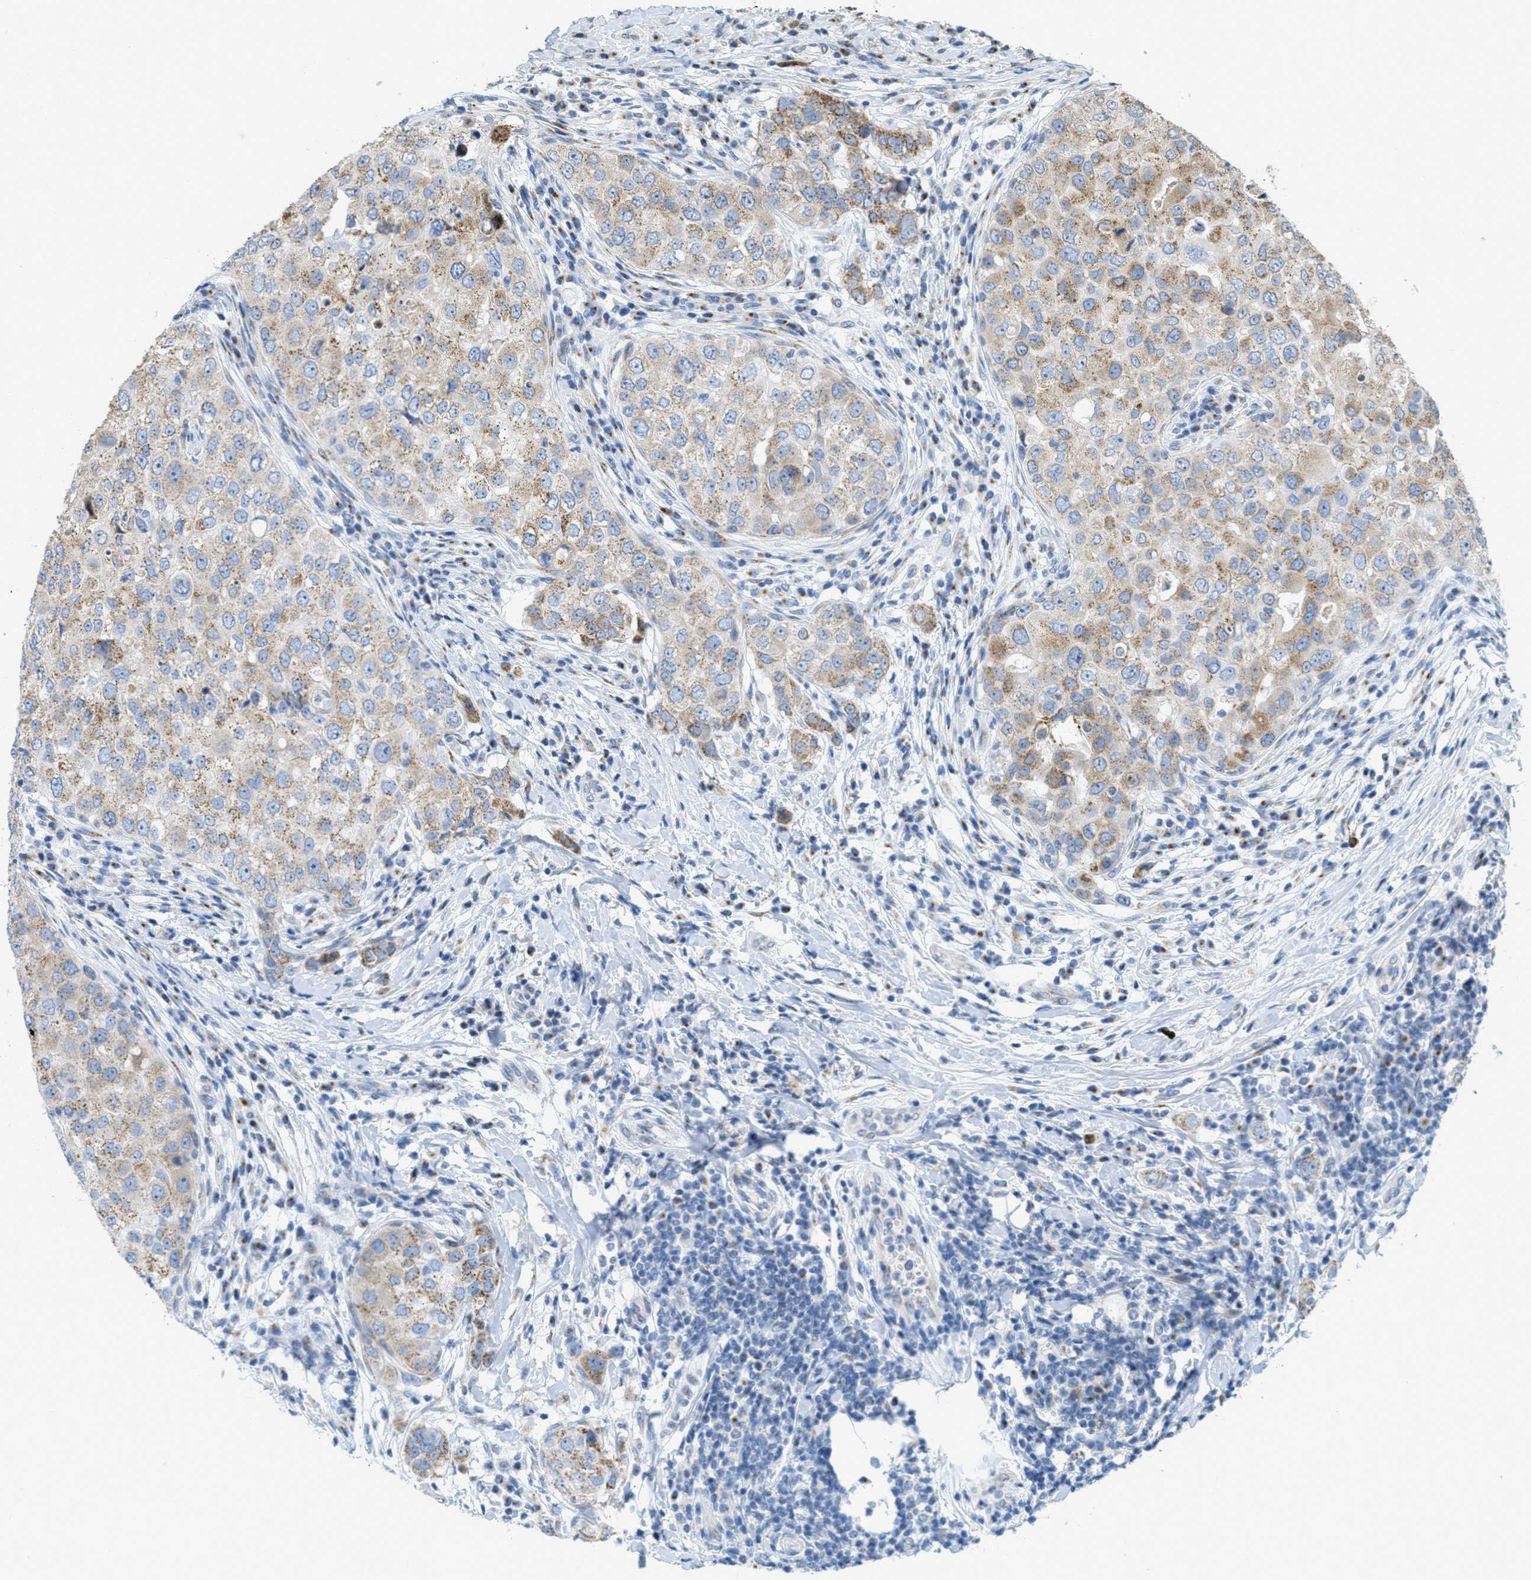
{"staining": {"intensity": "moderate", "quantity": ">75%", "location": "cytoplasmic/membranous"}, "tissue": "breast cancer", "cell_type": "Tumor cells", "image_type": "cancer", "snomed": [{"axis": "morphology", "description": "Duct carcinoma"}, {"axis": "topography", "description": "Breast"}], "caption": "Protein staining of intraductal carcinoma (breast) tissue exhibits moderate cytoplasmic/membranous staining in approximately >75% of tumor cells. The staining was performed using DAB, with brown indicating positive protein expression. Nuclei are stained blue with hematoxylin.", "gene": "ZFPL1", "patient": {"sex": "female", "age": 27}}